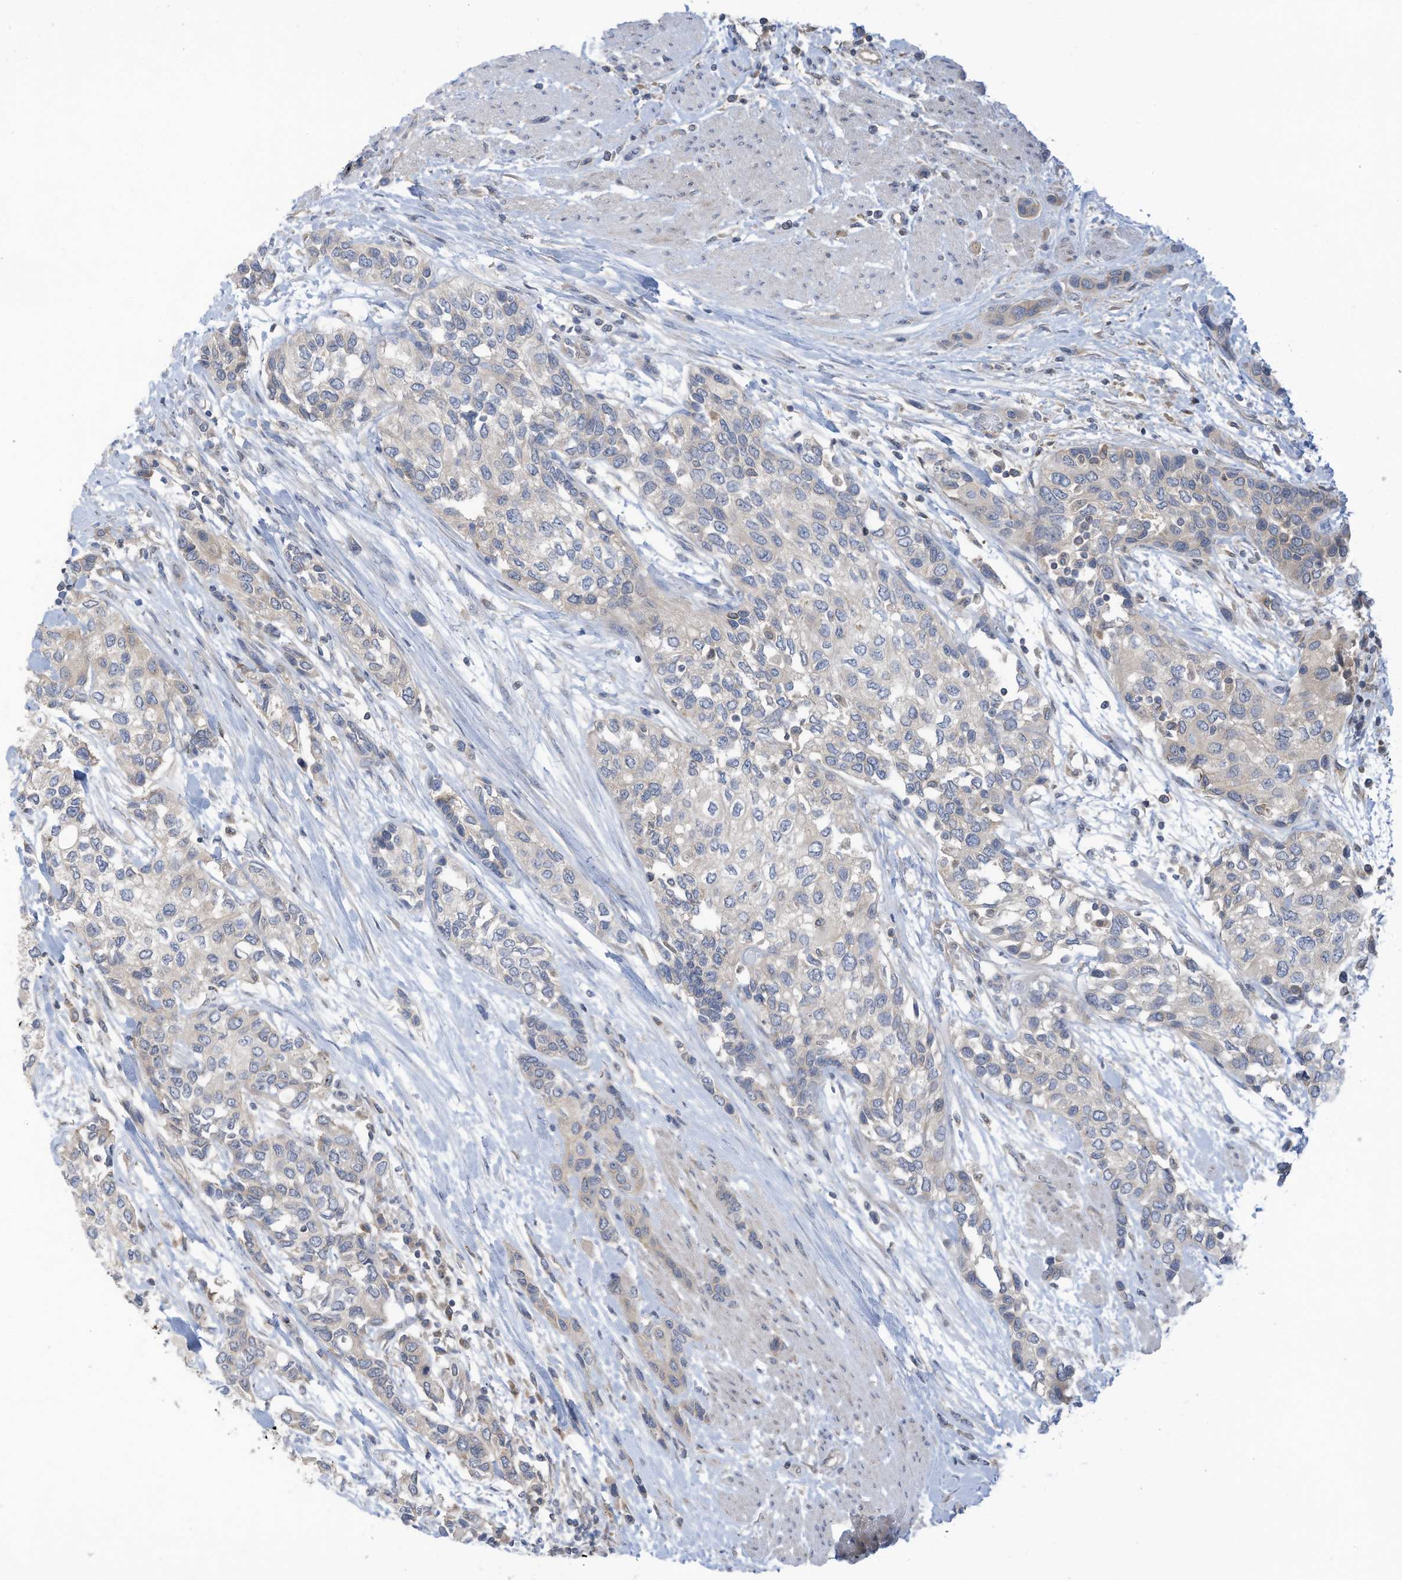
{"staining": {"intensity": "weak", "quantity": "<25%", "location": "cytoplasmic/membranous"}, "tissue": "urothelial cancer", "cell_type": "Tumor cells", "image_type": "cancer", "snomed": [{"axis": "morphology", "description": "Normal tissue, NOS"}, {"axis": "morphology", "description": "Urothelial carcinoma, High grade"}, {"axis": "topography", "description": "Vascular tissue"}, {"axis": "topography", "description": "Urinary bladder"}], "caption": "Urothelial cancer was stained to show a protein in brown. There is no significant expression in tumor cells. (DAB immunohistochemistry with hematoxylin counter stain).", "gene": "SCGB1D2", "patient": {"sex": "female", "age": 56}}